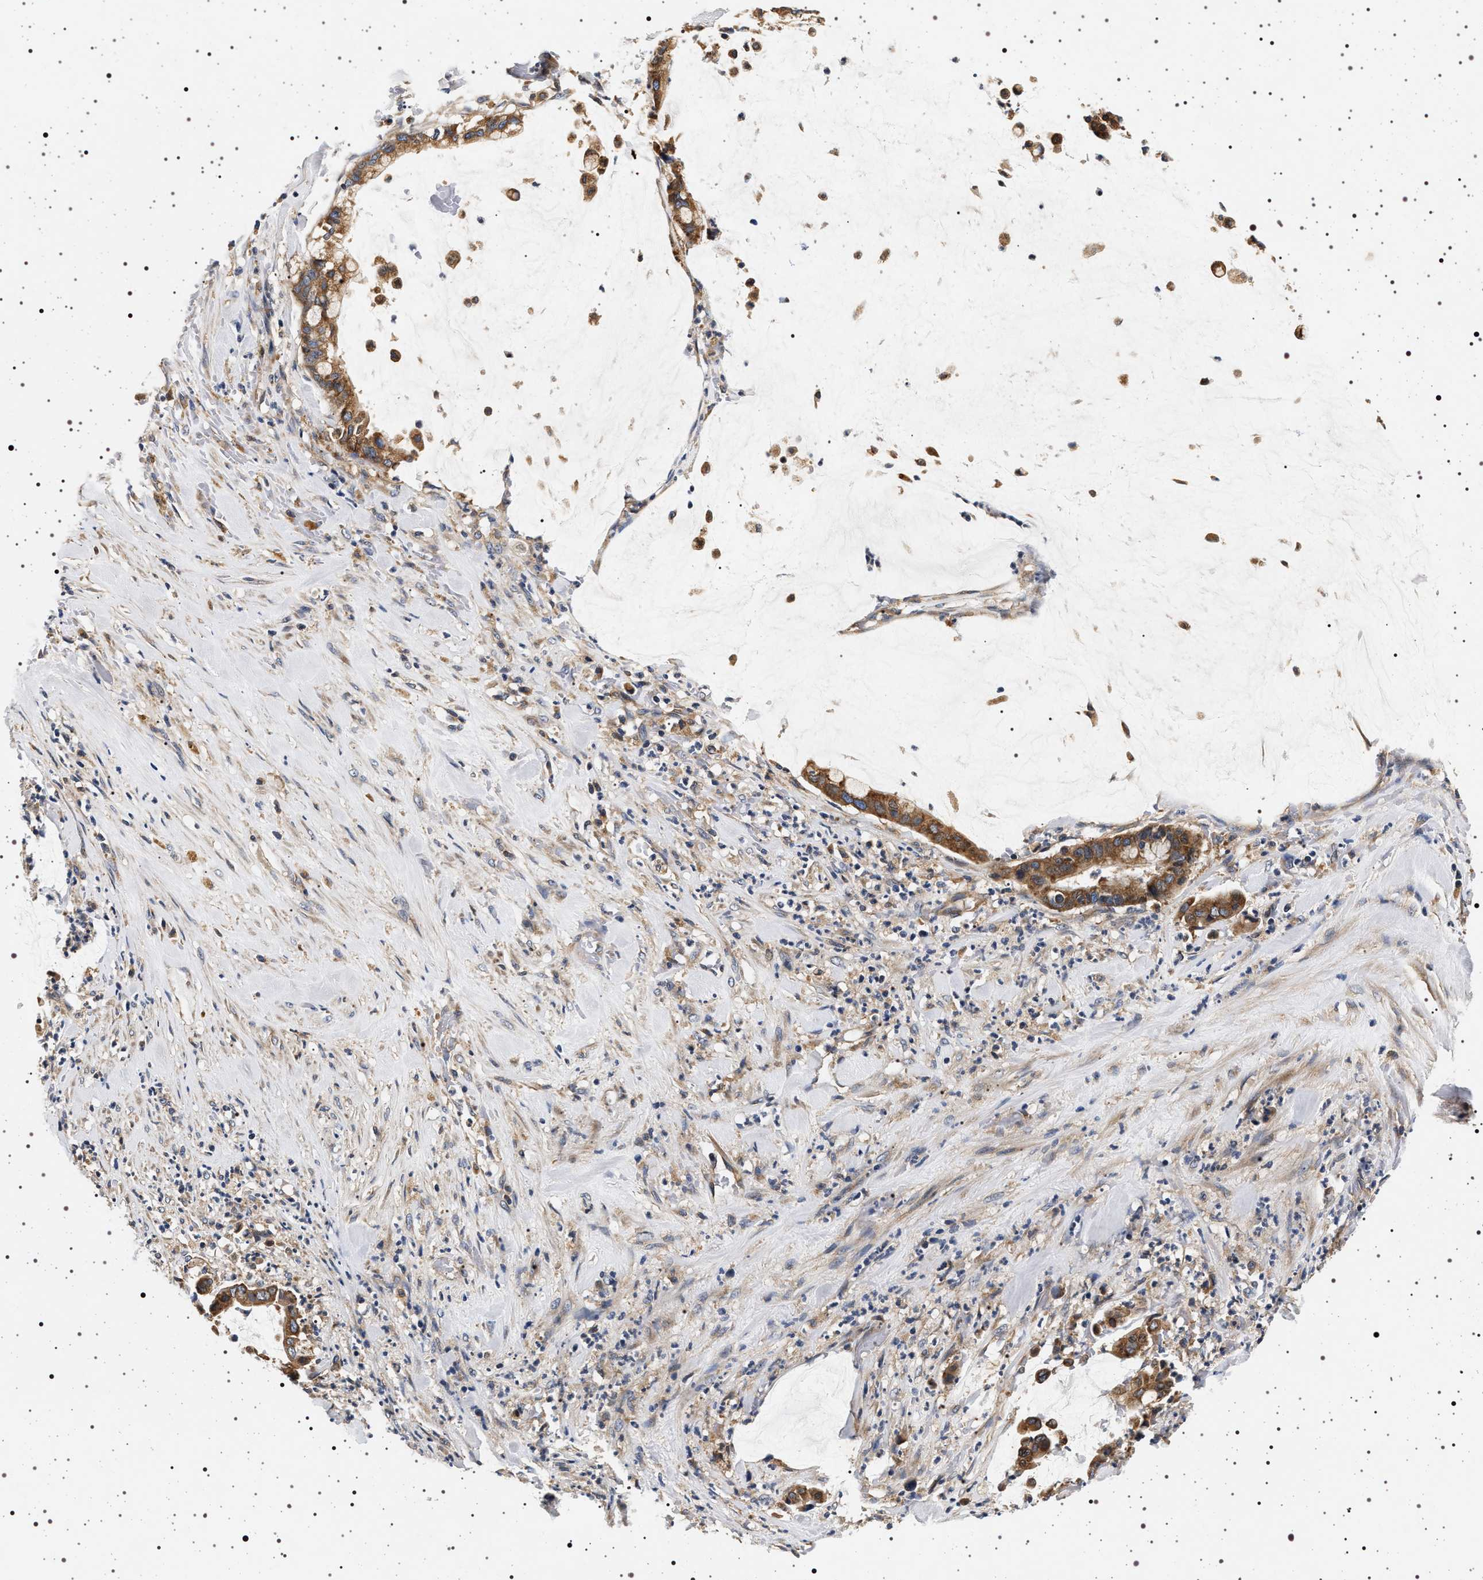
{"staining": {"intensity": "moderate", "quantity": ">75%", "location": "cytoplasmic/membranous"}, "tissue": "pancreatic cancer", "cell_type": "Tumor cells", "image_type": "cancer", "snomed": [{"axis": "morphology", "description": "Adenocarcinoma, NOS"}, {"axis": "topography", "description": "Pancreas"}], "caption": "A brown stain labels moderate cytoplasmic/membranous staining of a protein in adenocarcinoma (pancreatic) tumor cells. (Brightfield microscopy of DAB IHC at high magnification).", "gene": "DCBLD2", "patient": {"sex": "male", "age": 41}}